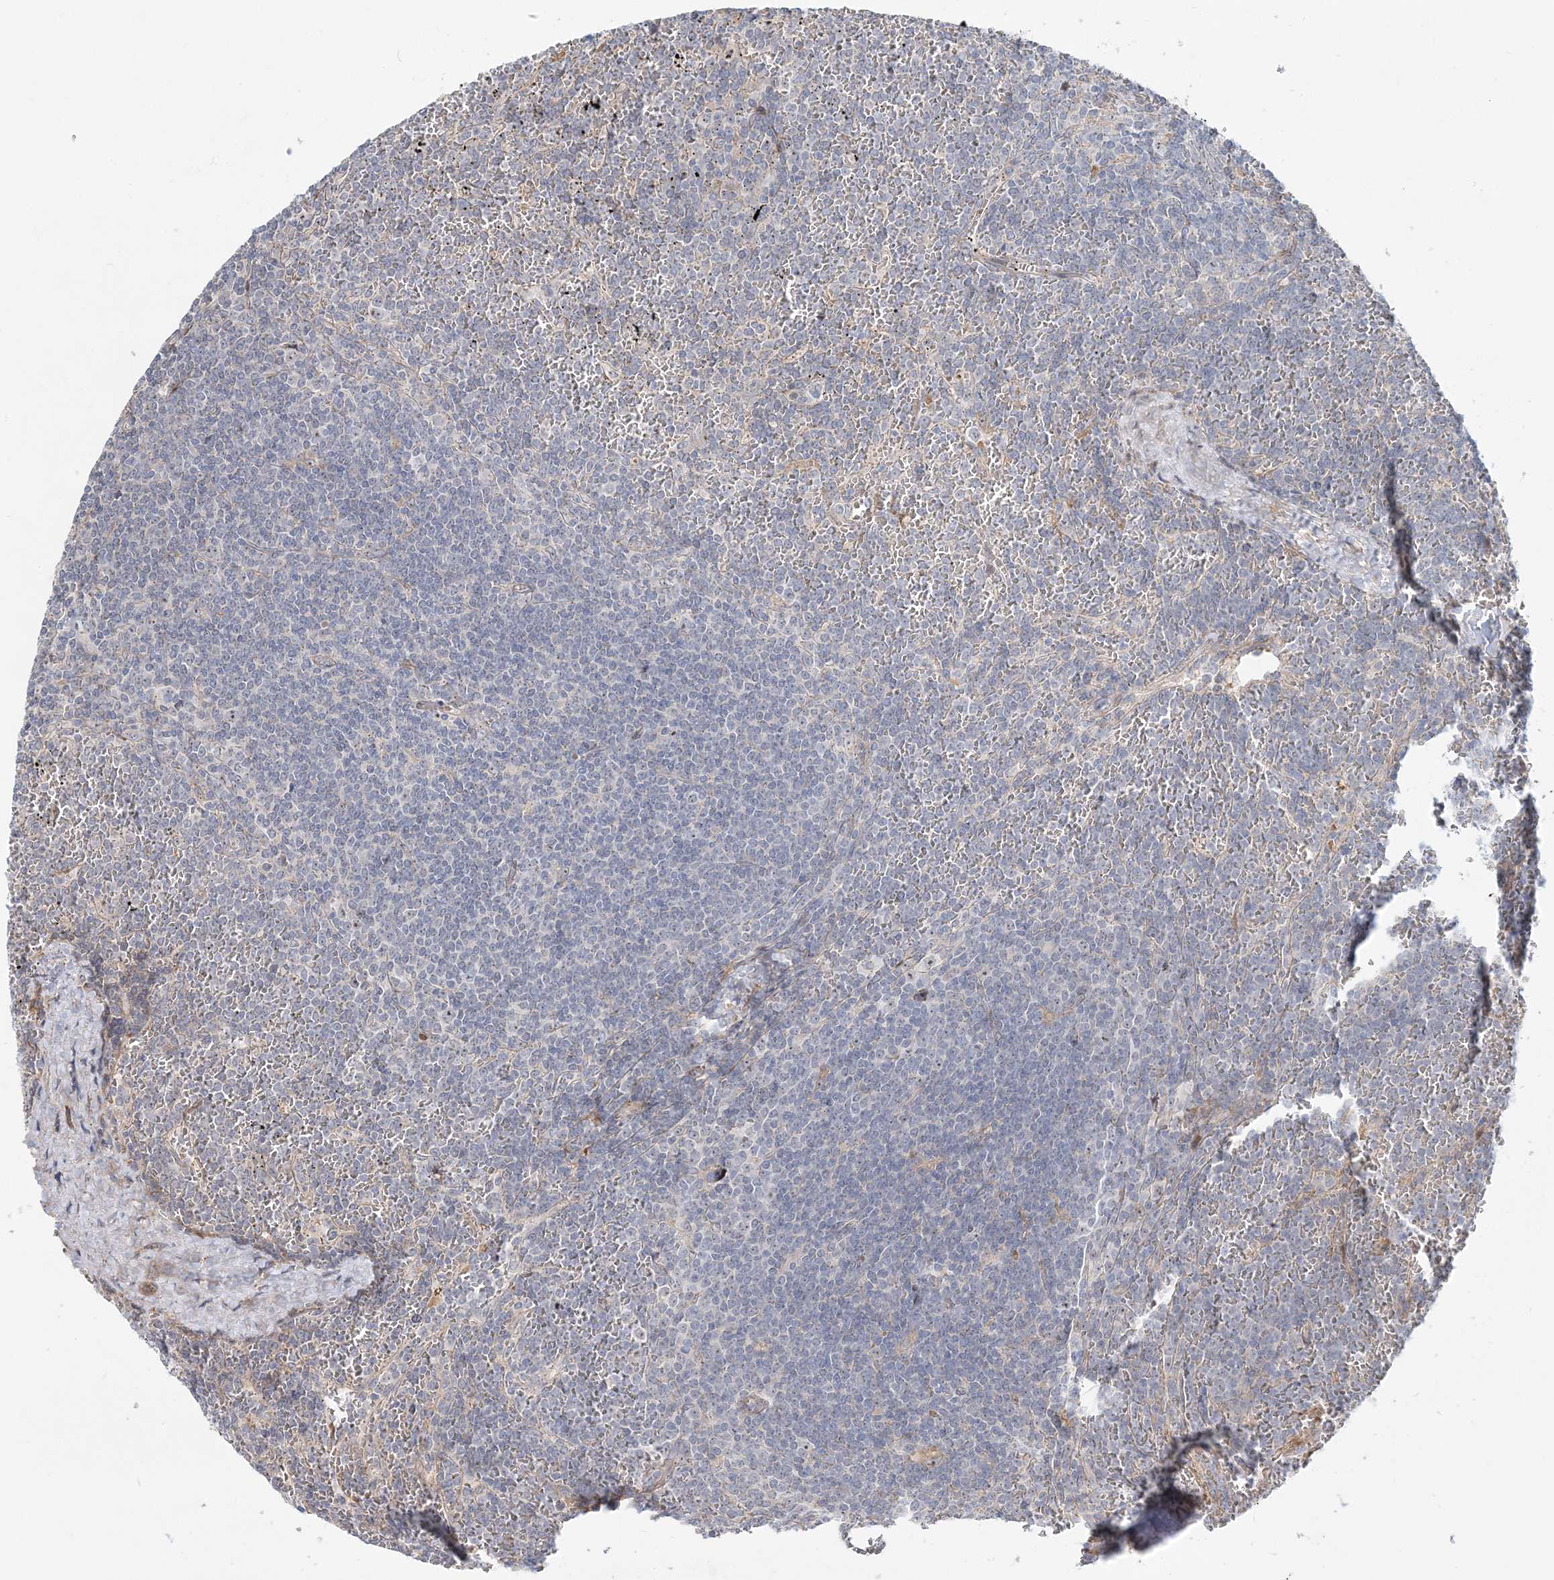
{"staining": {"intensity": "negative", "quantity": "none", "location": "none"}, "tissue": "lymphoma", "cell_type": "Tumor cells", "image_type": "cancer", "snomed": [{"axis": "morphology", "description": "Malignant lymphoma, non-Hodgkin's type, Low grade"}, {"axis": "topography", "description": "Spleen"}], "caption": "The histopathology image displays no staining of tumor cells in low-grade malignant lymphoma, non-Hodgkin's type.", "gene": "CXXC5", "patient": {"sex": "female", "age": 19}}